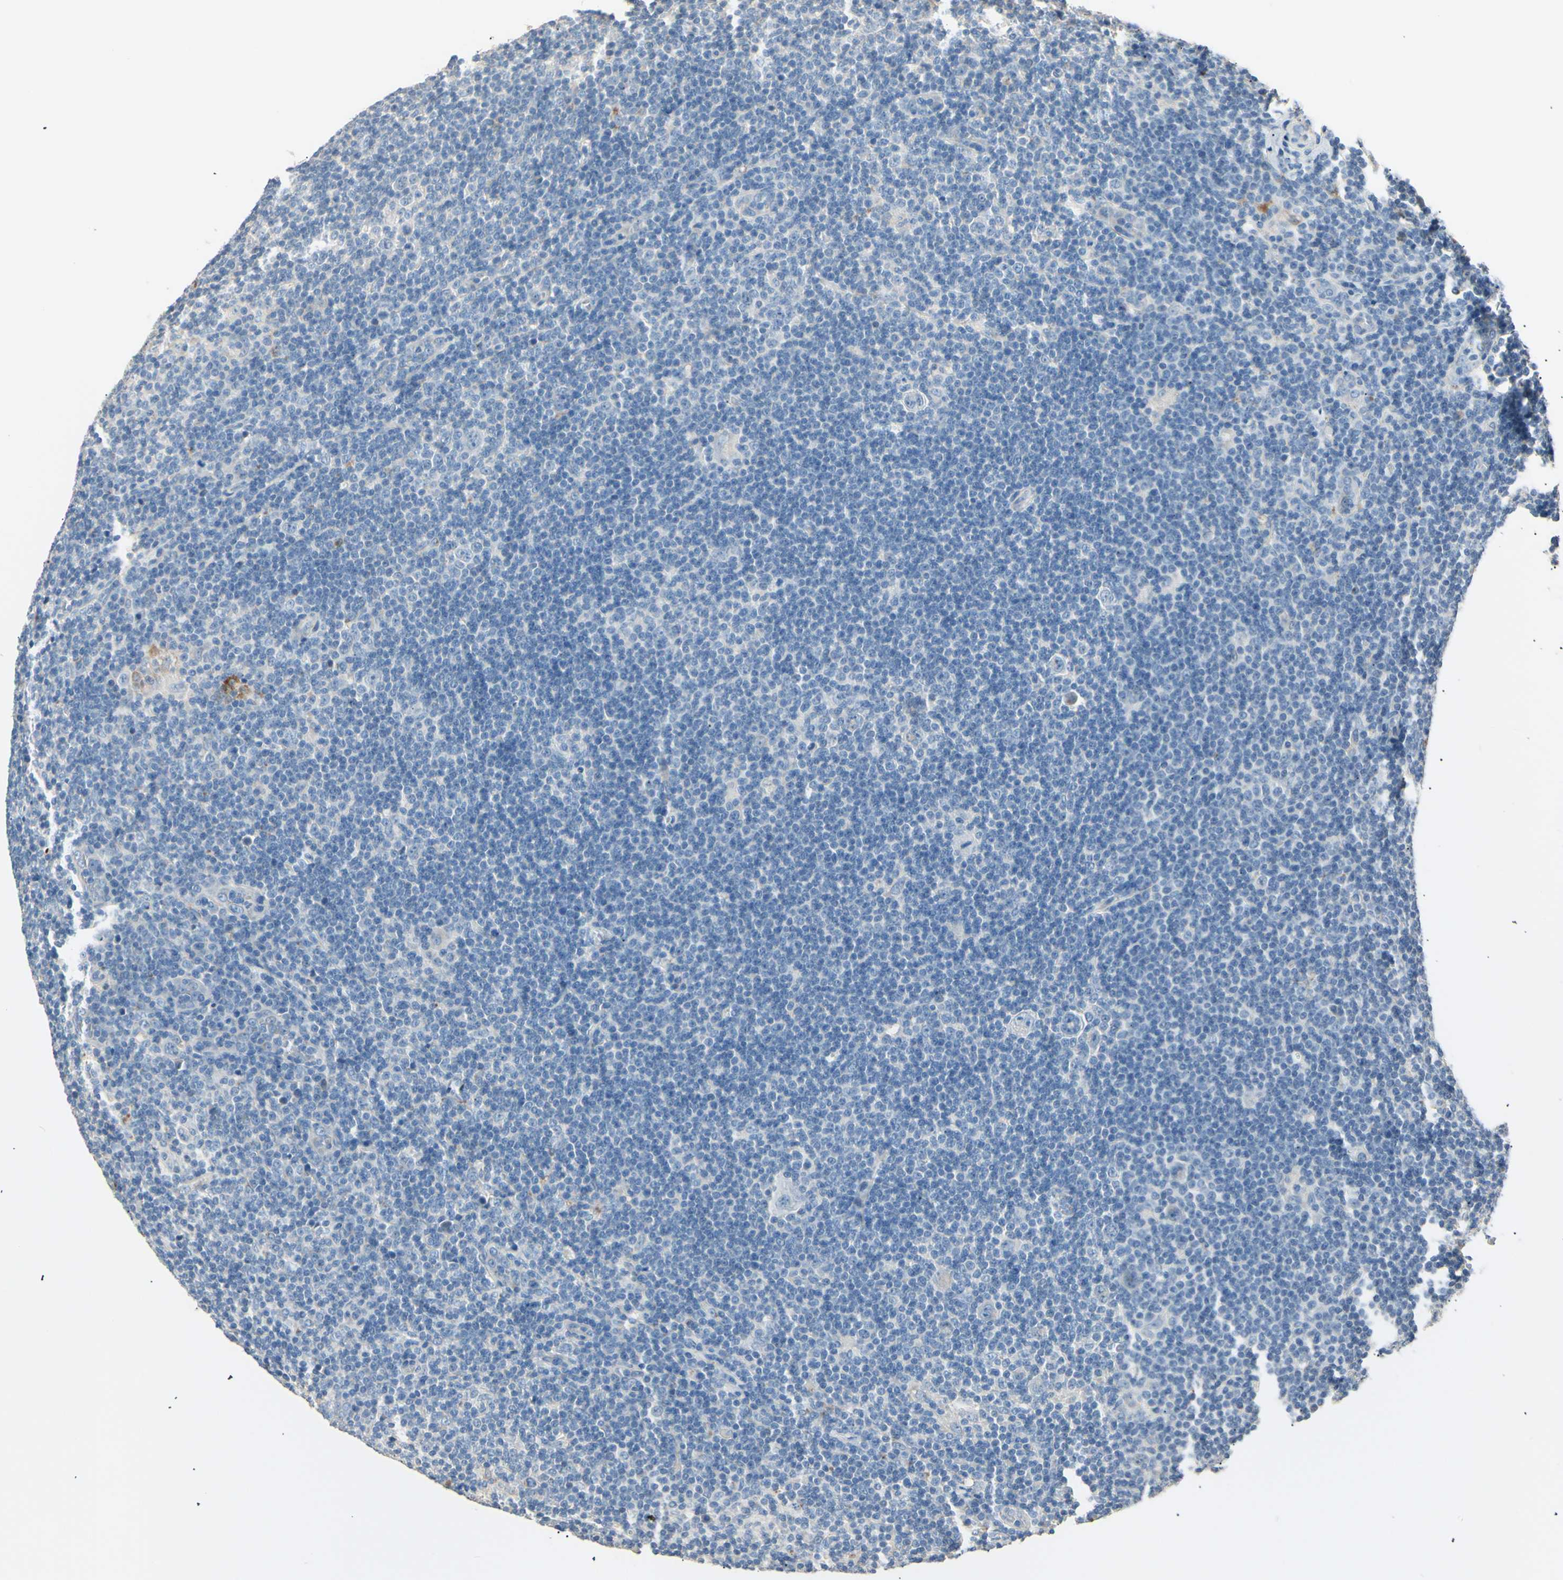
{"staining": {"intensity": "negative", "quantity": "none", "location": "none"}, "tissue": "lymphoma", "cell_type": "Tumor cells", "image_type": "cancer", "snomed": [{"axis": "morphology", "description": "Hodgkin's disease, NOS"}, {"axis": "topography", "description": "Lymph node"}], "caption": "Photomicrograph shows no significant protein expression in tumor cells of Hodgkin's disease.", "gene": "LDLR", "patient": {"sex": "female", "age": 57}}